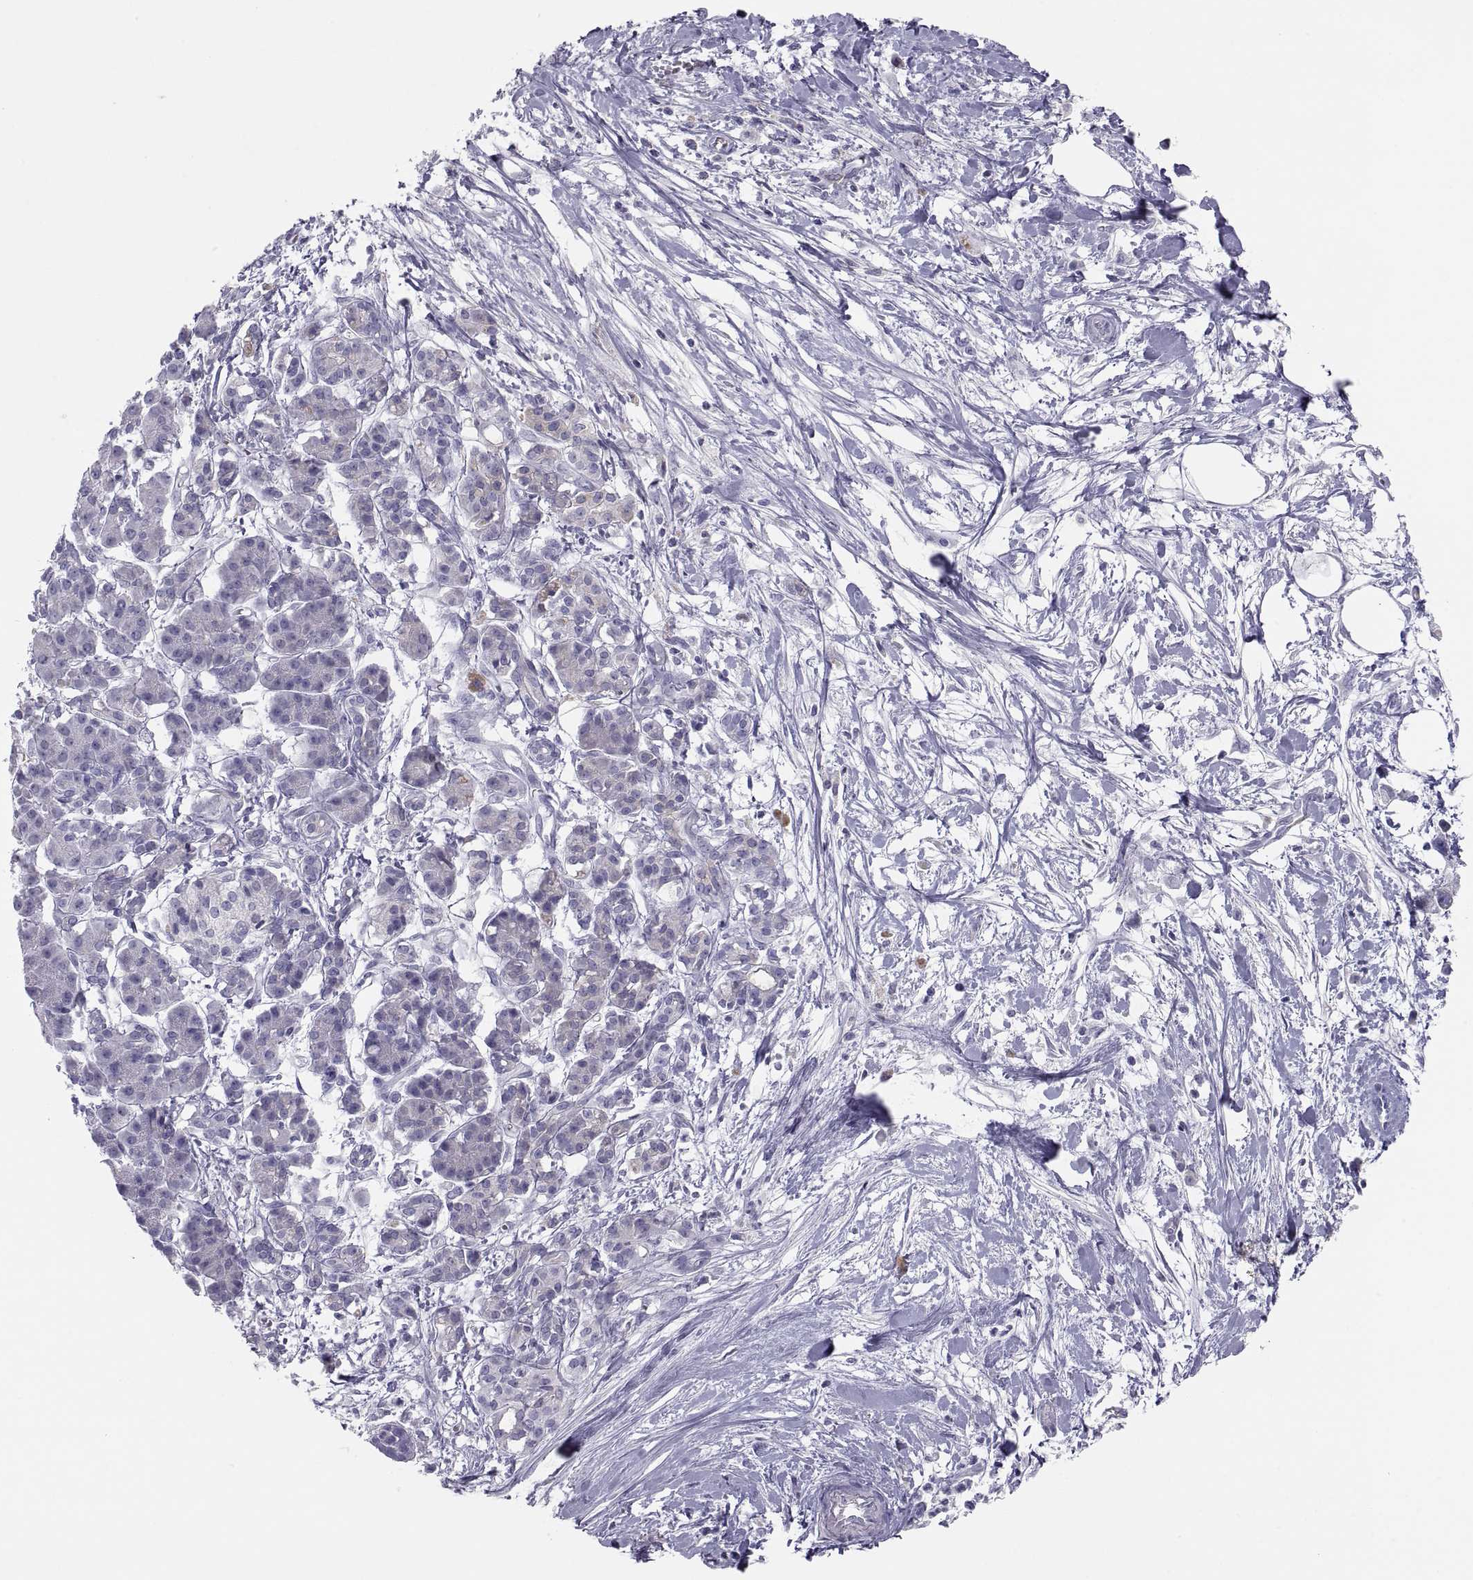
{"staining": {"intensity": "negative", "quantity": "none", "location": "none"}, "tissue": "pancreatic cancer", "cell_type": "Tumor cells", "image_type": "cancer", "snomed": [{"axis": "morphology", "description": "Normal tissue, NOS"}, {"axis": "morphology", "description": "Adenocarcinoma, NOS"}, {"axis": "topography", "description": "Lymph node"}, {"axis": "topography", "description": "Pancreas"}], "caption": "DAB immunohistochemical staining of pancreatic cancer reveals no significant staining in tumor cells. Brightfield microscopy of immunohistochemistry stained with DAB (3,3'-diaminobenzidine) (brown) and hematoxylin (blue), captured at high magnification.", "gene": "MAGEB2", "patient": {"sex": "female", "age": 58}}